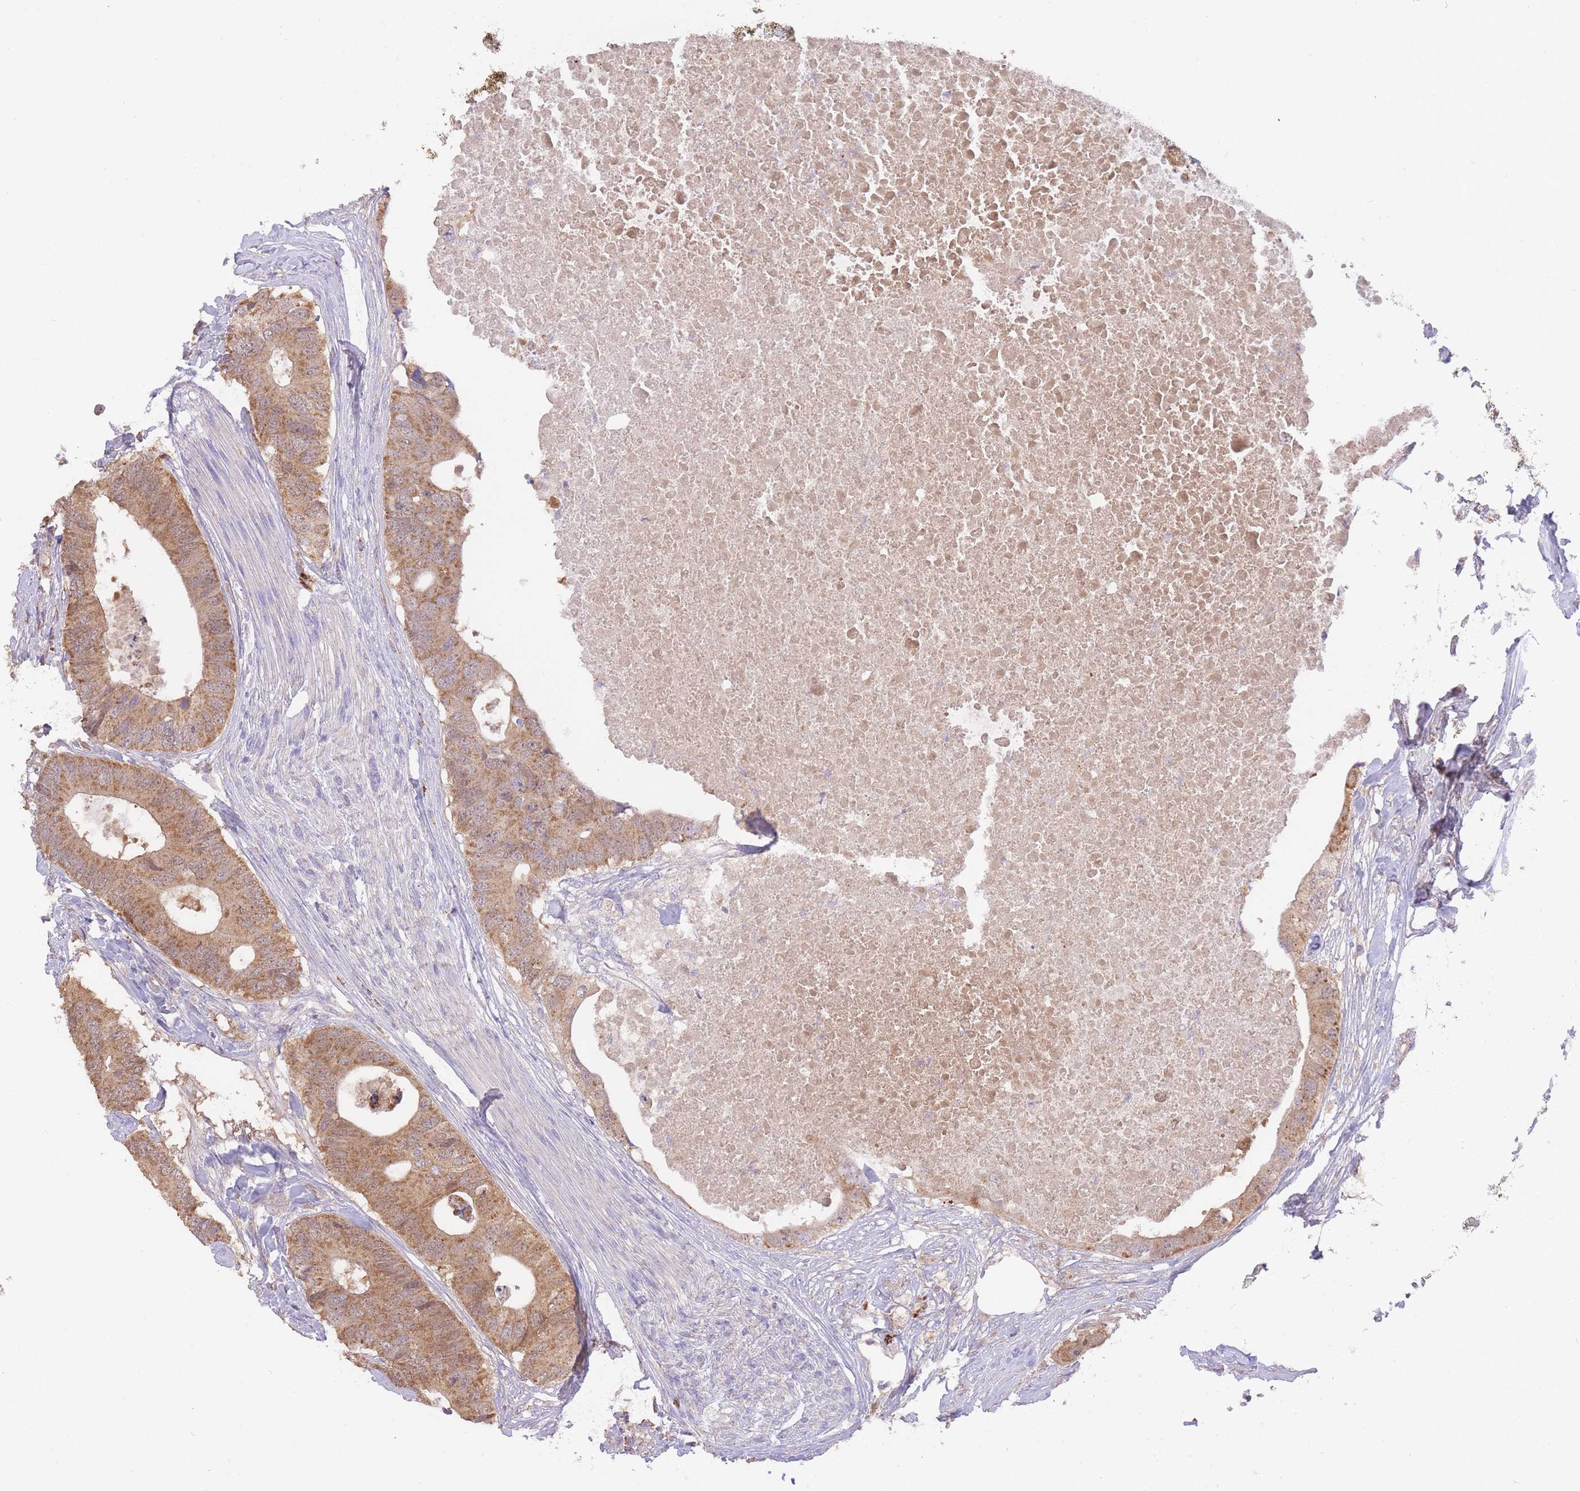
{"staining": {"intensity": "moderate", "quantity": ">75%", "location": "cytoplasmic/membranous"}, "tissue": "colorectal cancer", "cell_type": "Tumor cells", "image_type": "cancer", "snomed": [{"axis": "morphology", "description": "Adenocarcinoma, NOS"}, {"axis": "topography", "description": "Colon"}], "caption": "The histopathology image exhibits a brown stain indicating the presence of a protein in the cytoplasmic/membranous of tumor cells in colorectal cancer (adenocarcinoma).", "gene": "PREP", "patient": {"sex": "male", "age": 71}}